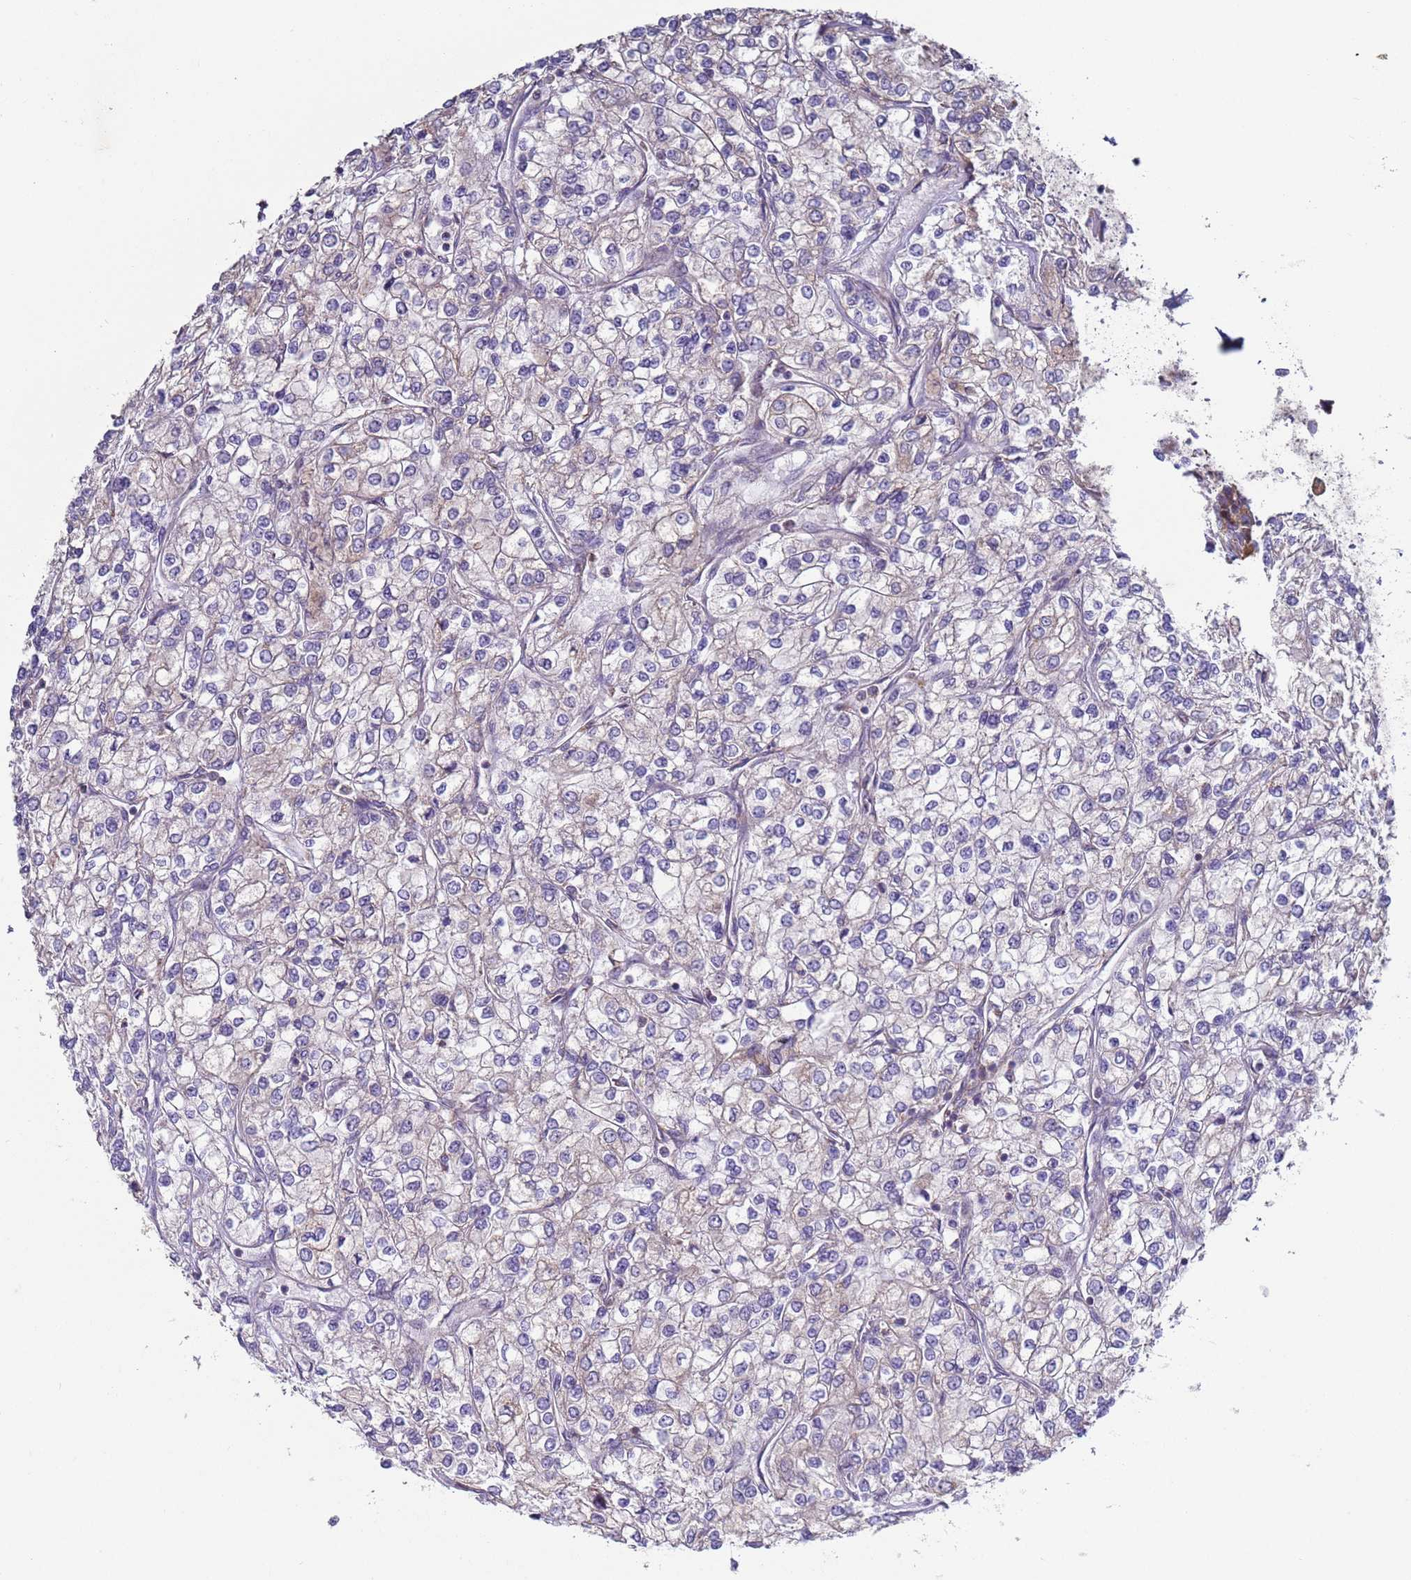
{"staining": {"intensity": "negative", "quantity": "none", "location": "none"}, "tissue": "renal cancer", "cell_type": "Tumor cells", "image_type": "cancer", "snomed": [{"axis": "morphology", "description": "Adenocarcinoma, NOS"}, {"axis": "topography", "description": "Kidney"}], "caption": "A micrograph of human renal cancer is negative for staining in tumor cells.", "gene": "DIP2B", "patient": {"sex": "male", "age": 80}}